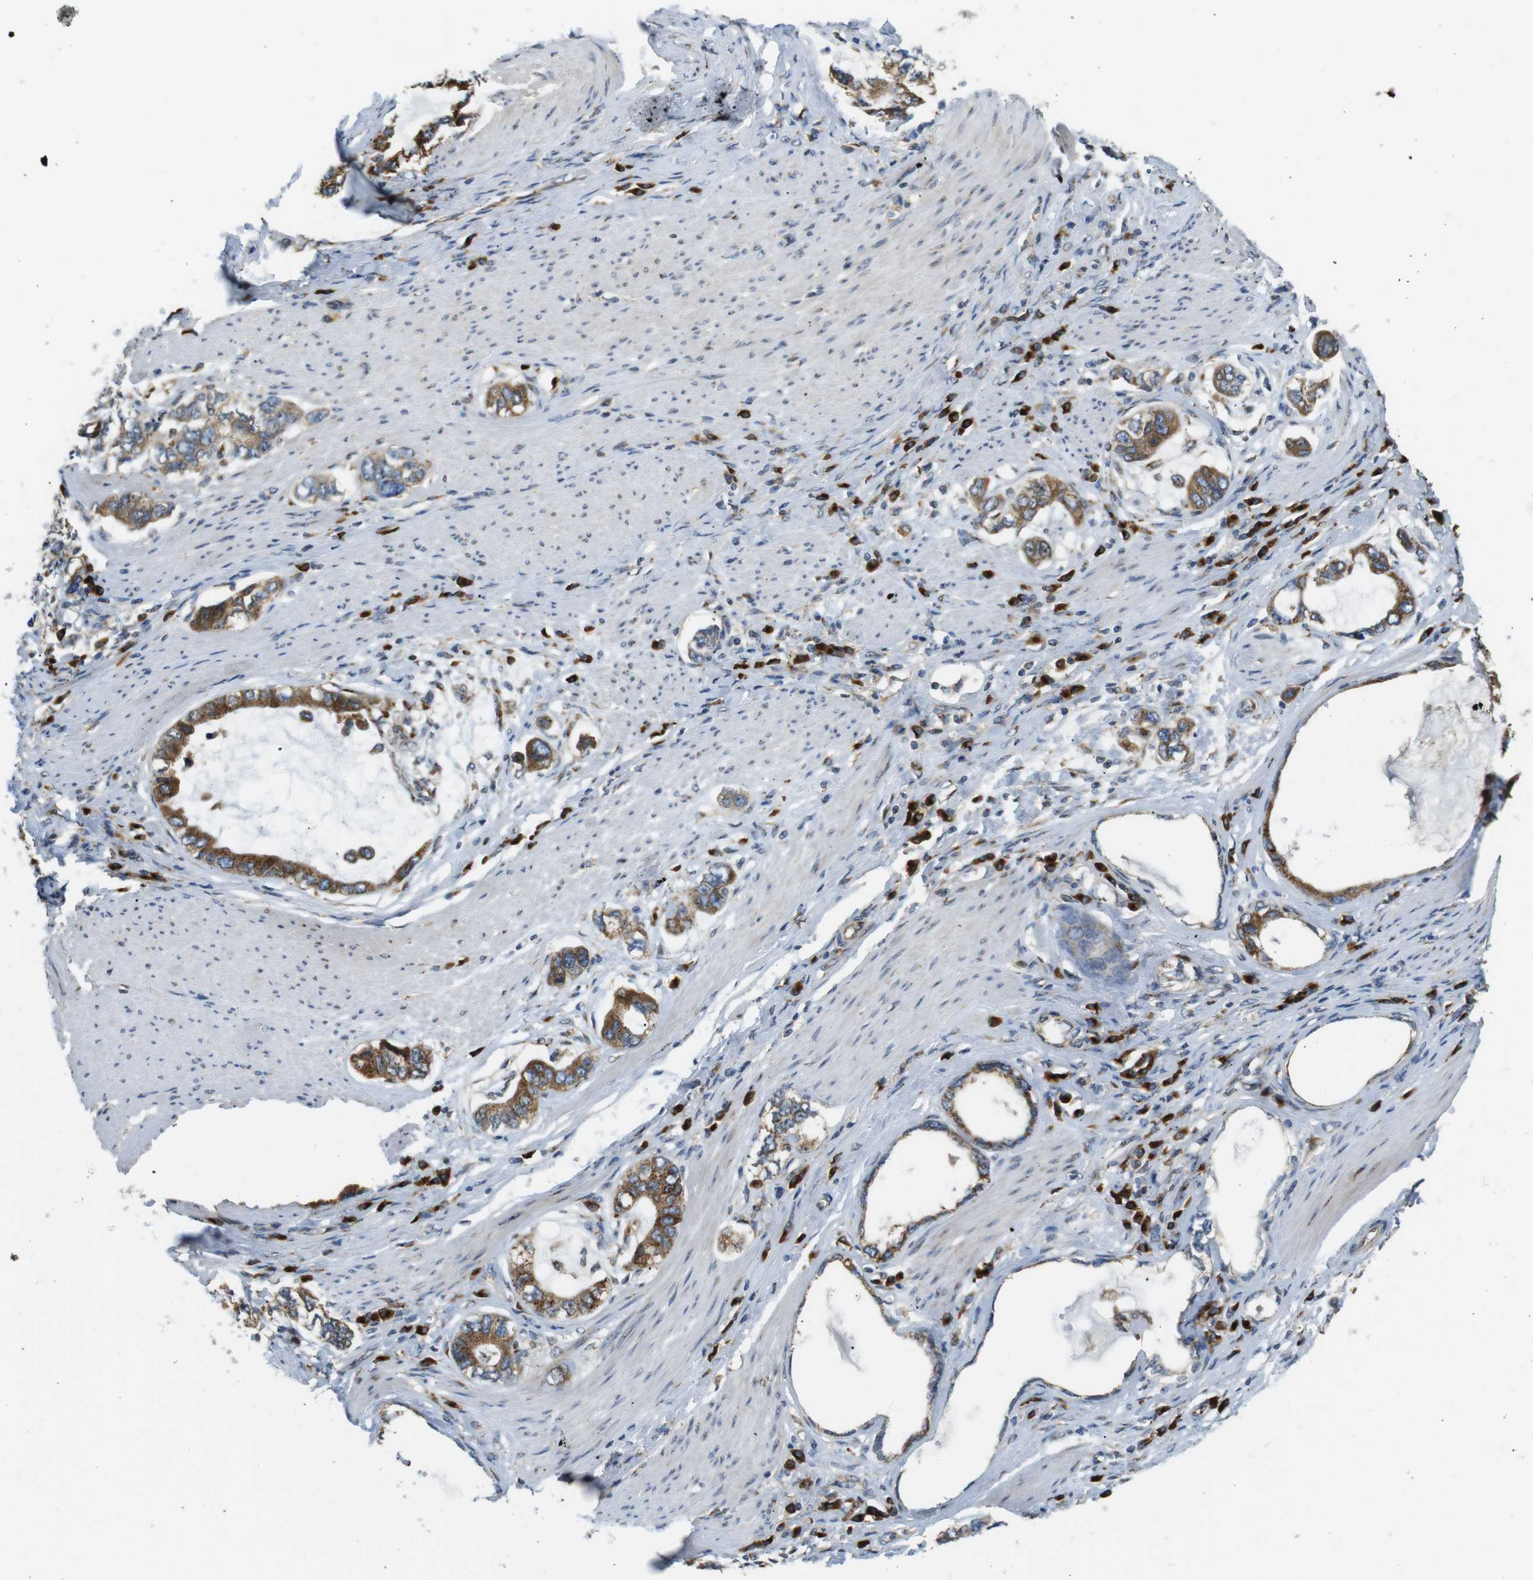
{"staining": {"intensity": "strong", "quantity": ">75%", "location": "cytoplasmic/membranous"}, "tissue": "stomach cancer", "cell_type": "Tumor cells", "image_type": "cancer", "snomed": [{"axis": "morphology", "description": "Adenocarcinoma, NOS"}, {"axis": "topography", "description": "Stomach, lower"}], "caption": "Stomach cancer (adenocarcinoma) stained for a protein exhibits strong cytoplasmic/membranous positivity in tumor cells.", "gene": "TMEM143", "patient": {"sex": "female", "age": 93}}